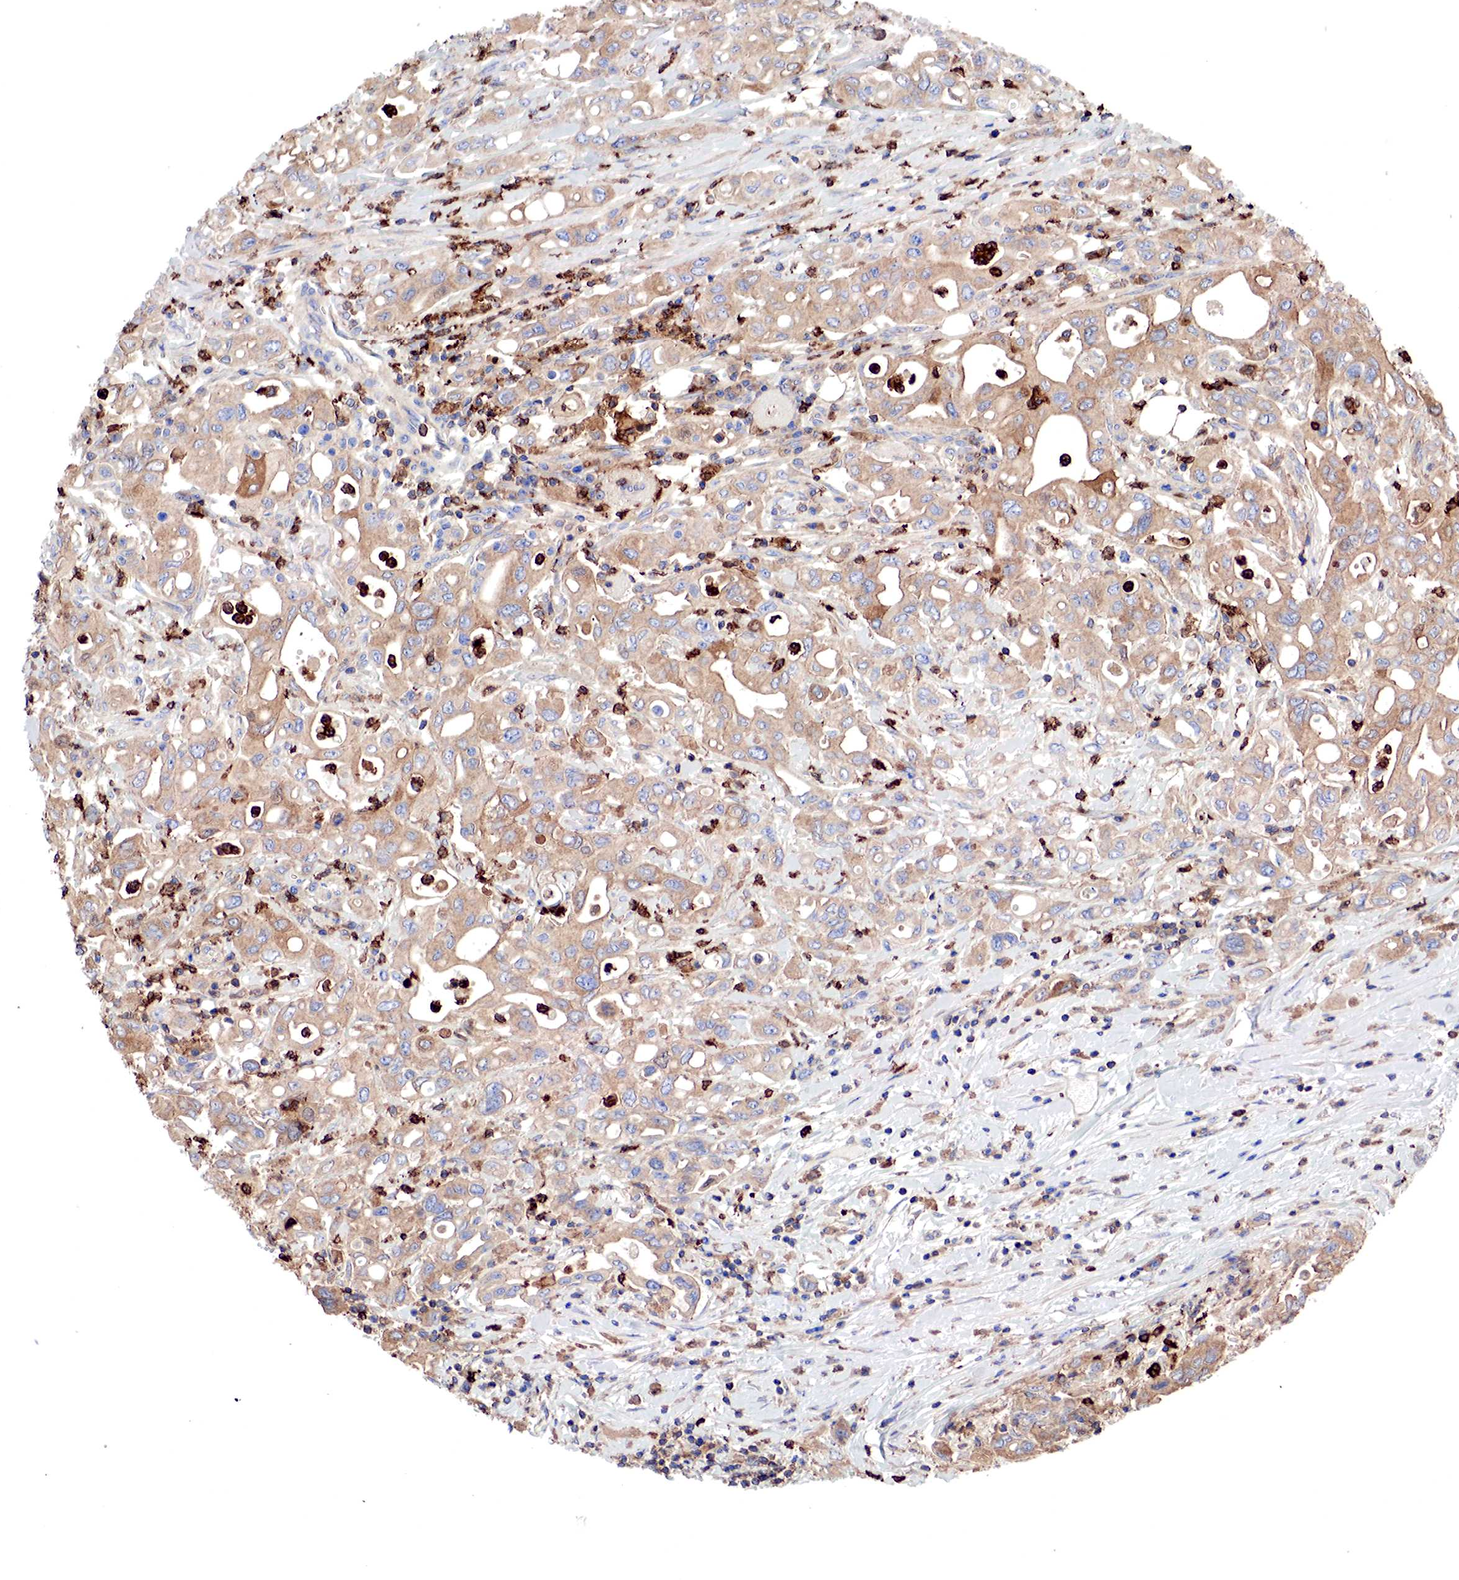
{"staining": {"intensity": "moderate", "quantity": "25%-75%", "location": "cytoplasmic/membranous"}, "tissue": "pancreatic cancer", "cell_type": "Tumor cells", "image_type": "cancer", "snomed": [{"axis": "morphology", "description": "Adenocarcinoma, NOS"}, {"axis": "topography", "description": "Pancreas"}], "caption": "Immunohistochemistry (IHC) staining of adenocarcinoma (pancreatic), which reveals medium levels of moderate cytoplasmic/membranous expression in approximately 25%-75% of tumor cells indicating moderate cytoplasmic/membranous protein expression. The staining was performed using DAB (3,3'-diaminobenzidine) (brown) for protein detection and nuclei were counterstained in hematoxylin (blue).", "gene": "G6PD", "patient": {"sex": "female", "age": 57}}